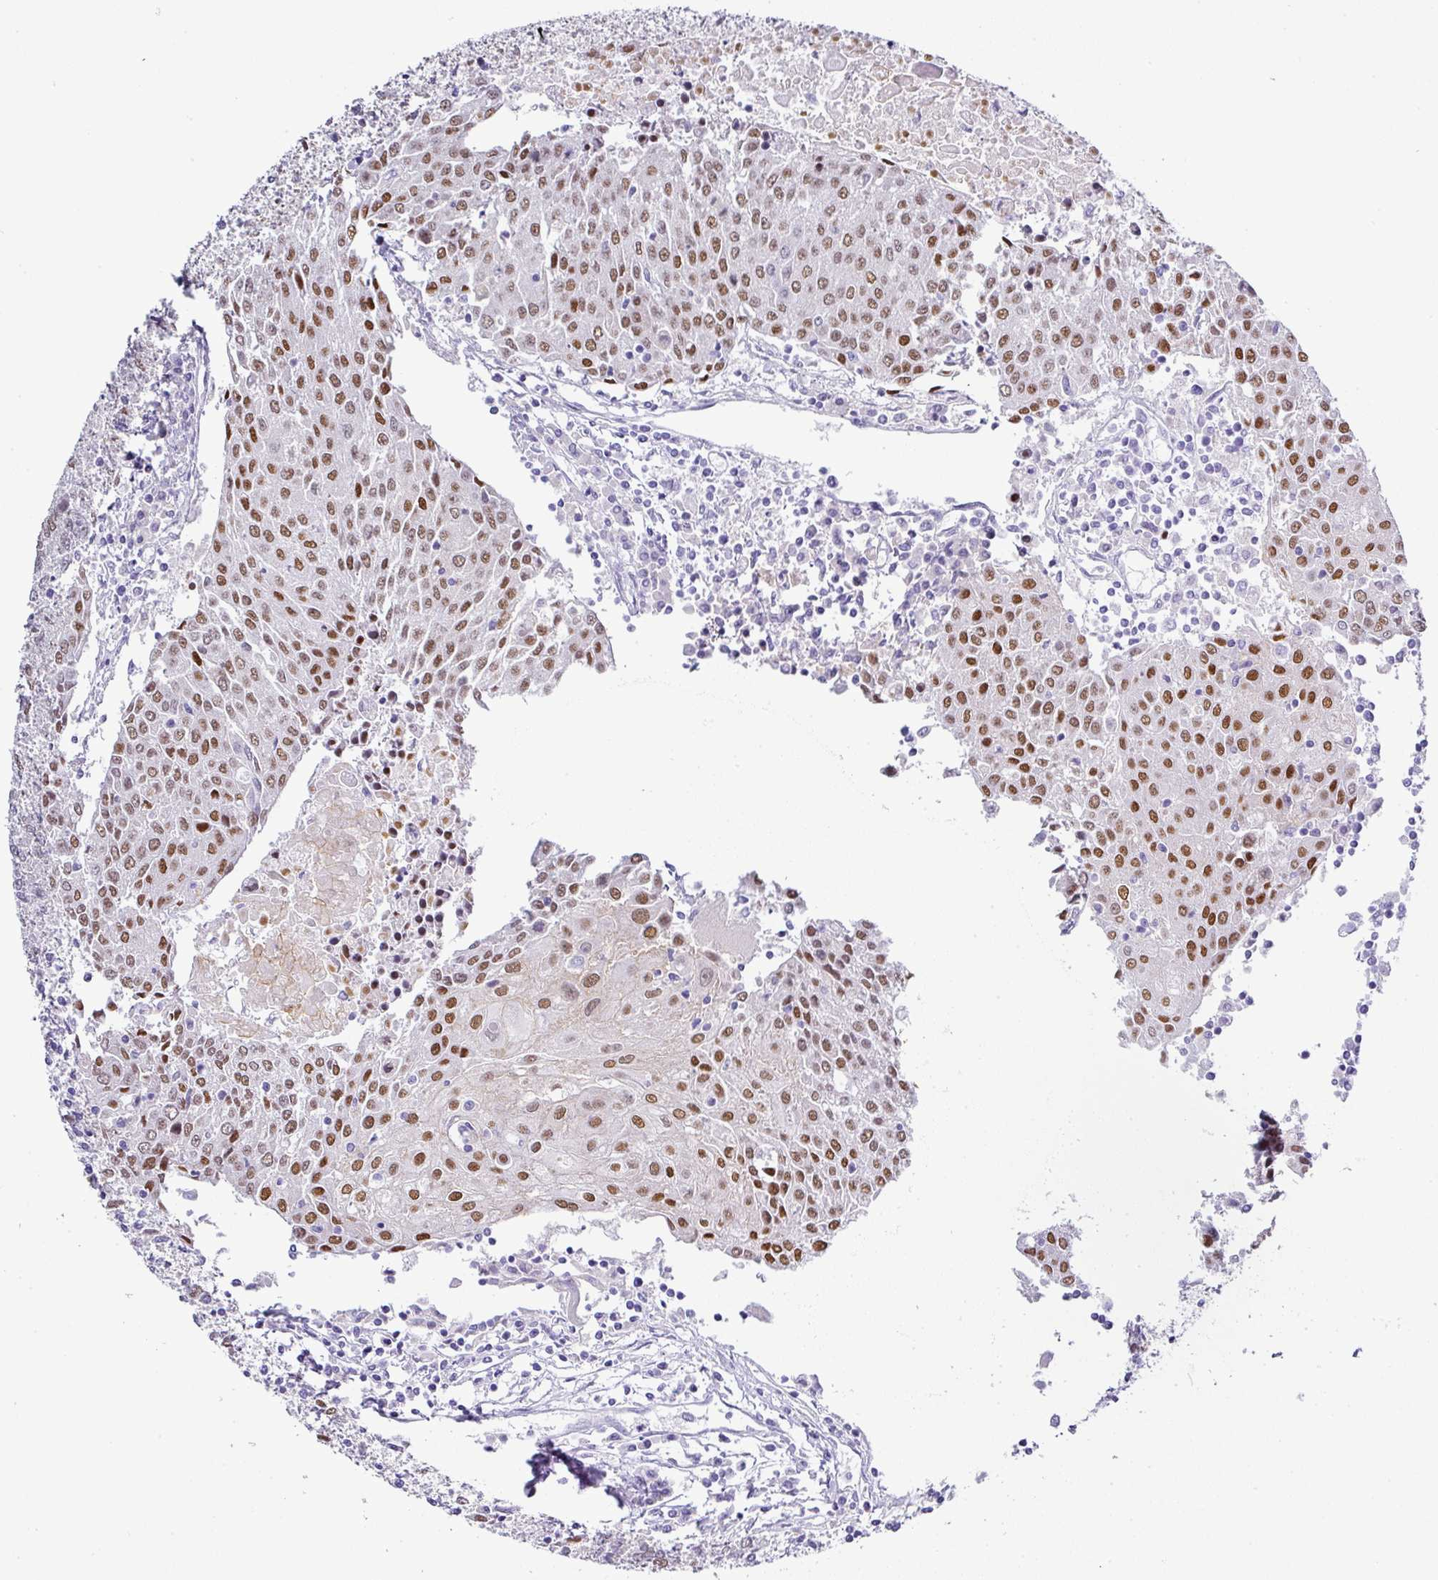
{"staining": {"intensity": "moderate", "quantity": ">75%", "location": "nuclear"}, "tissue": "urothelial cancer", "cell_type": "Tumor cells", "image_type": "cancer", "snomed": [{"axis": "morphology", "description": "Urothelial carcinoma, High grade"}, {"axis": "topography", "description": "Urinary bladder"}], "caption": "Tumor cells display medium levels of moderate nuclear positivity in approximately >75% of cells in urothelial cancer.", "gene": "BCL11A", "patient": {"sex": "female", "age": 85}}